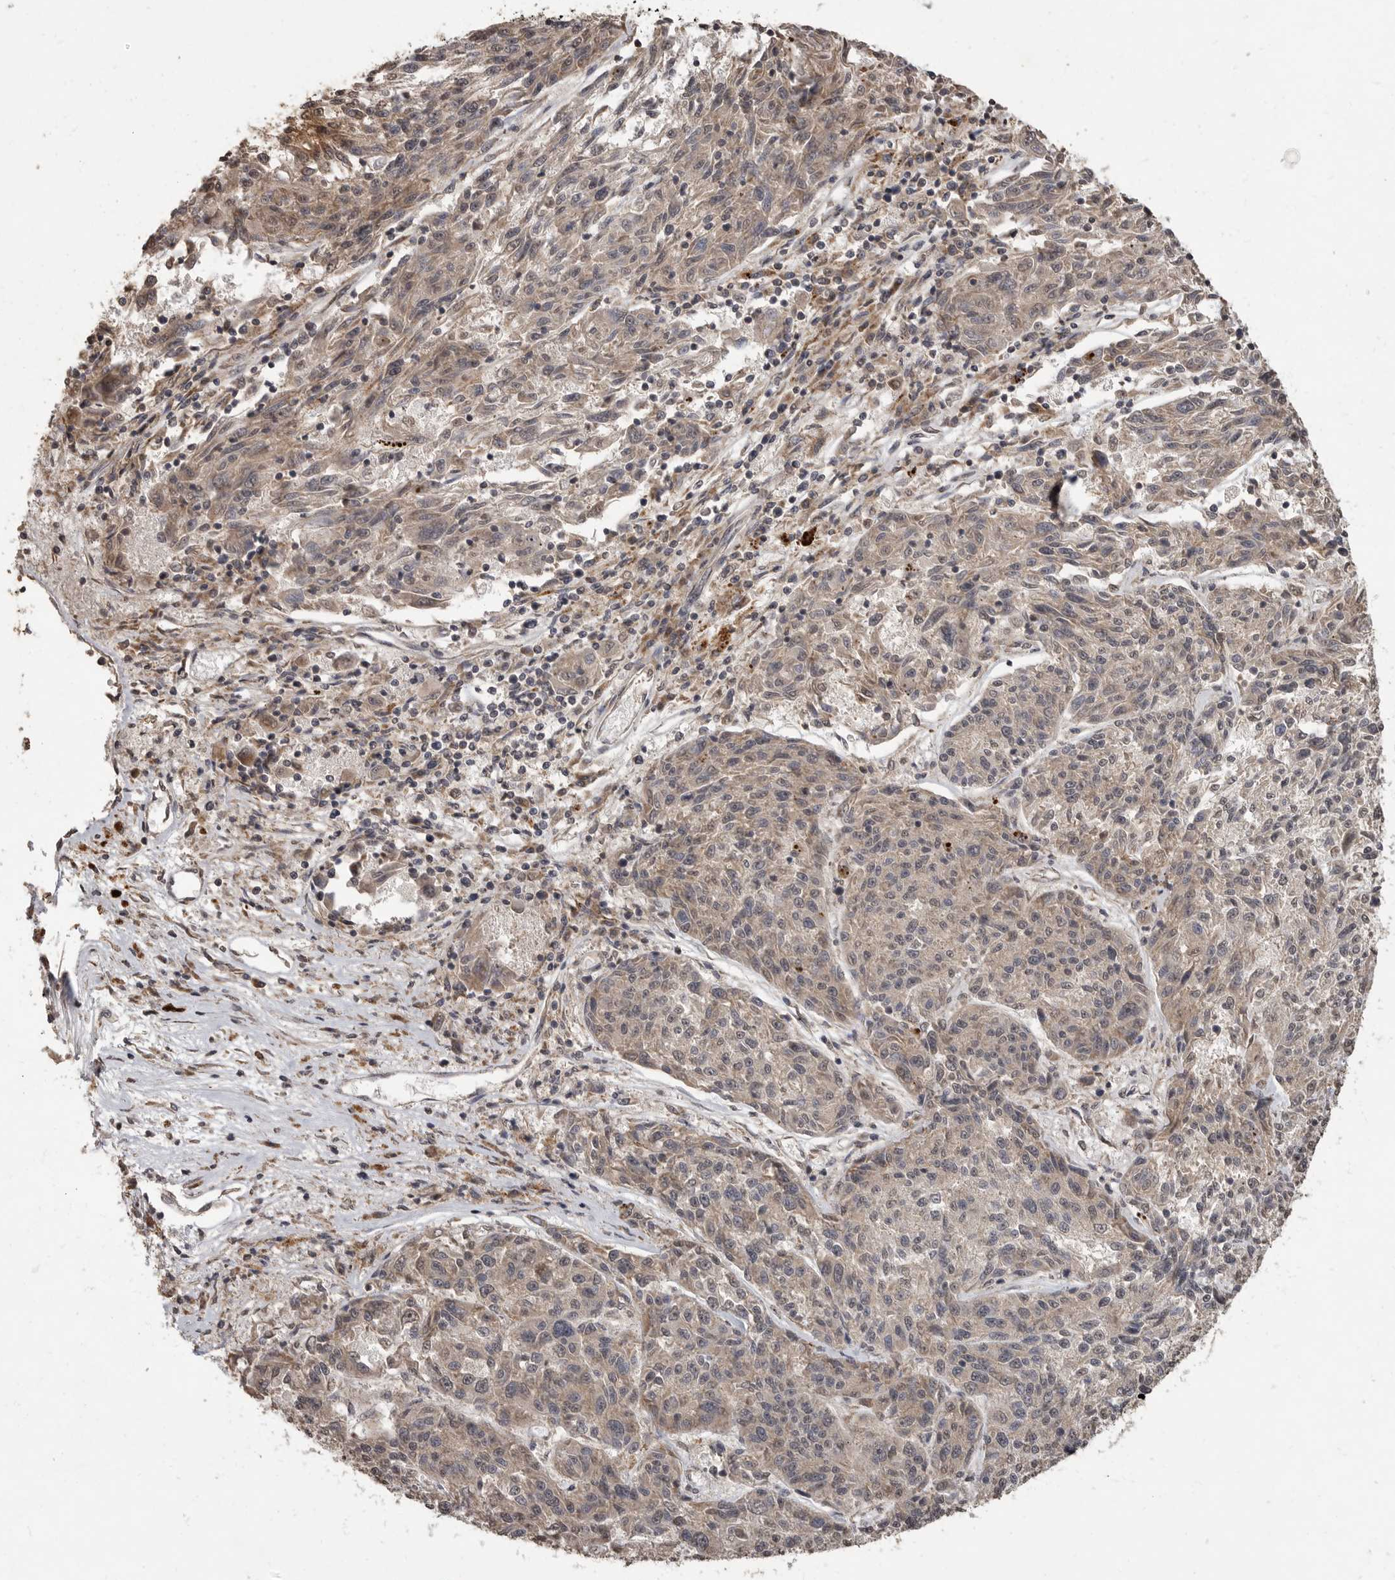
{"staining": {"intensity": "negative", "quantity": "none", "location": "none"}, "tissue": "melanoma", "cell_type": "Tumor cells", "image_type": "cancer", "snomed": [{"axis": "morphology", "description": "Malignant melanoma, NOS"}, {"axis": "topography", "description": "Skin"}], "caption": "Immunohistochemistry (IHC) photomicrograph of neoplastic tissue: malignant melanoma stained with DAB (3,3'-diaminobenzidine) exhibits no significant protein staining in tumor cells. The staining is performed using DAB brown chromogen with nuclei counter-stained in using hematoxylin.", "gene": "MAFG", "patient": {"sex": "male", "age": 53}}